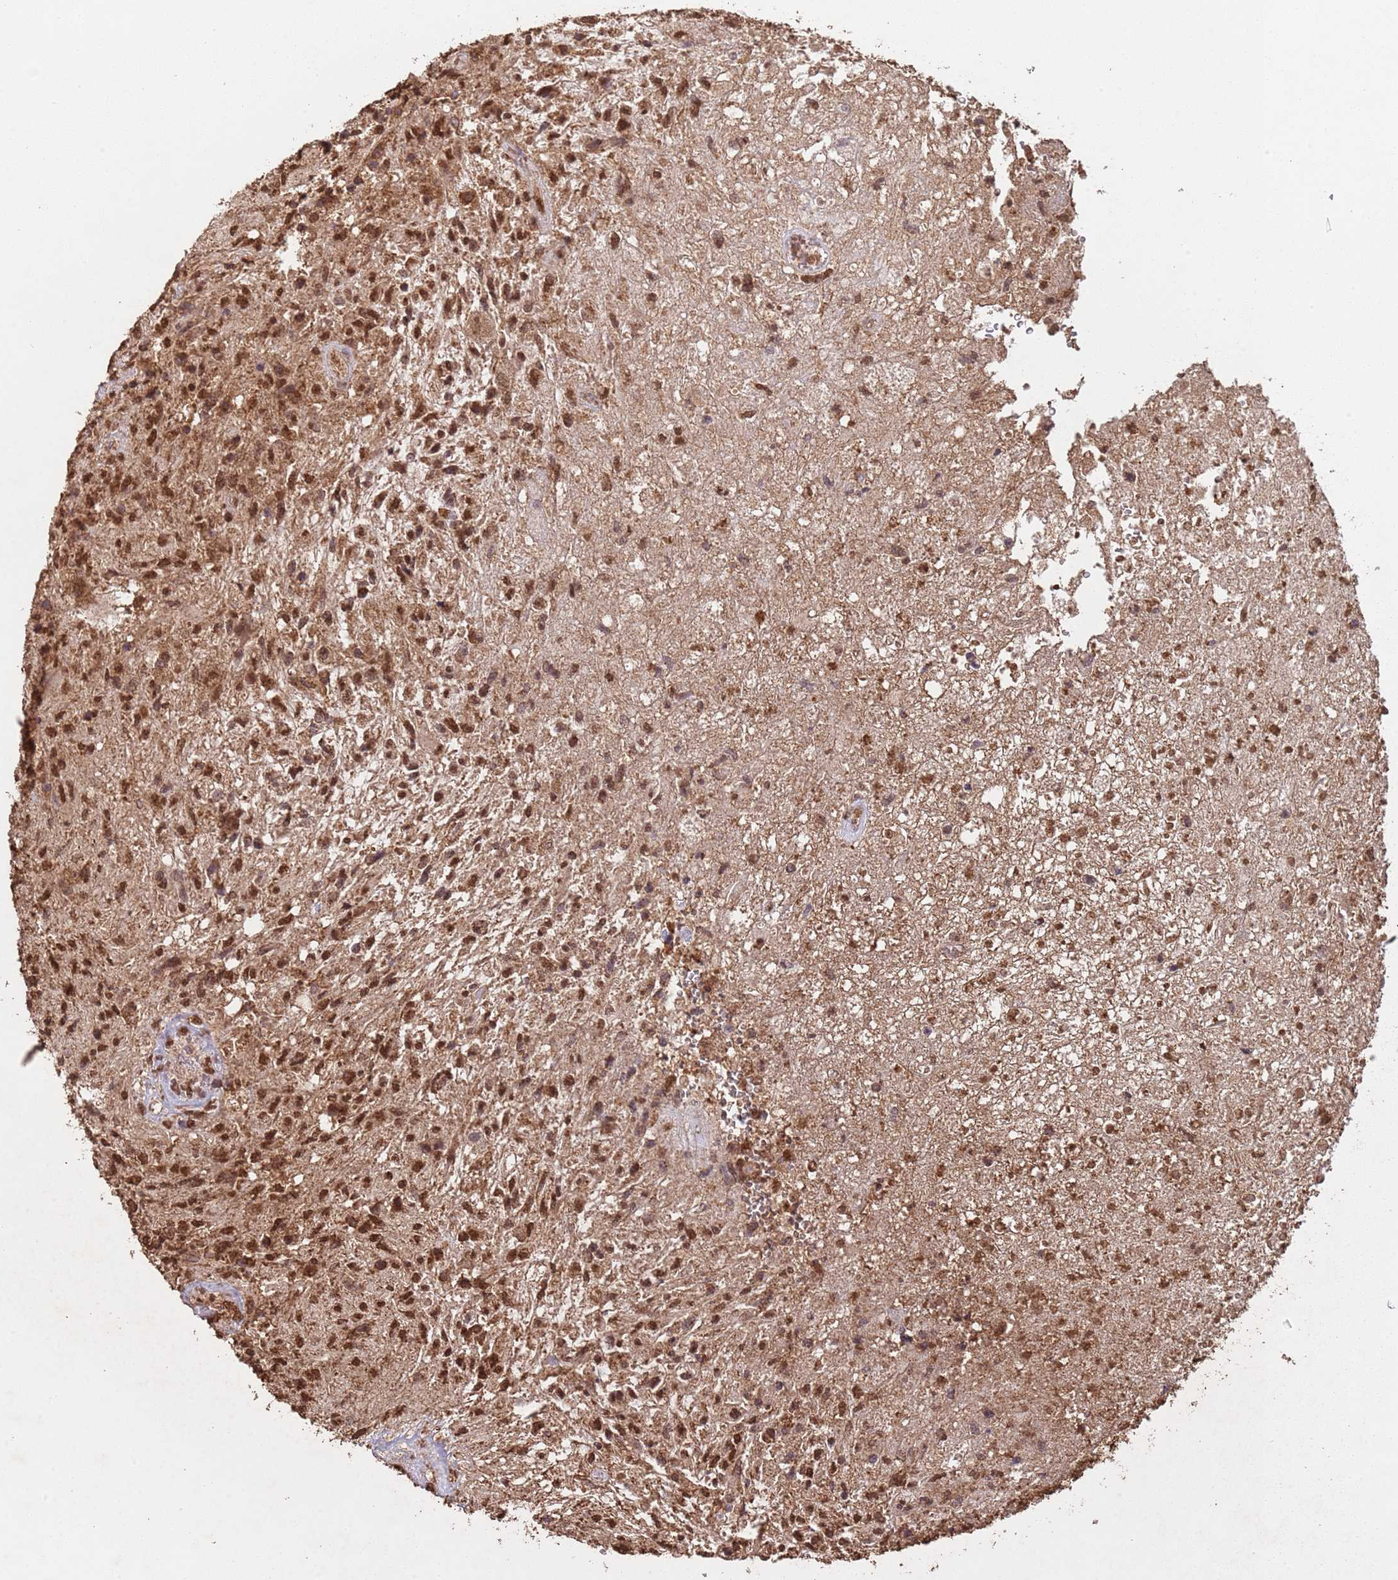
{"staining": {"intensity": "moderate", "quantity": ">75%", "location": "nuclear"}, "tissue": "glioma", "cell_type": "Tumor cells", "image_type": "cancer", "snomed": [{"axis": "morphology", "description": "Glioma, malignant, High grade"}, {"axis": "topography", "description": "Brain"}], "caption": "Immunohistochemistry (IHC) staining of glioma, which reveals medium levels of moderate nuclear positivity in about >75% of tumor cells indicating moderate nuclear protein staining. The staining was performed using DAB (brown) for protein detection and nuclei were counterstained in hematoxylin (blue).", "gene": "HDAC10", "patient": {"sex": "male", "age": 56}}